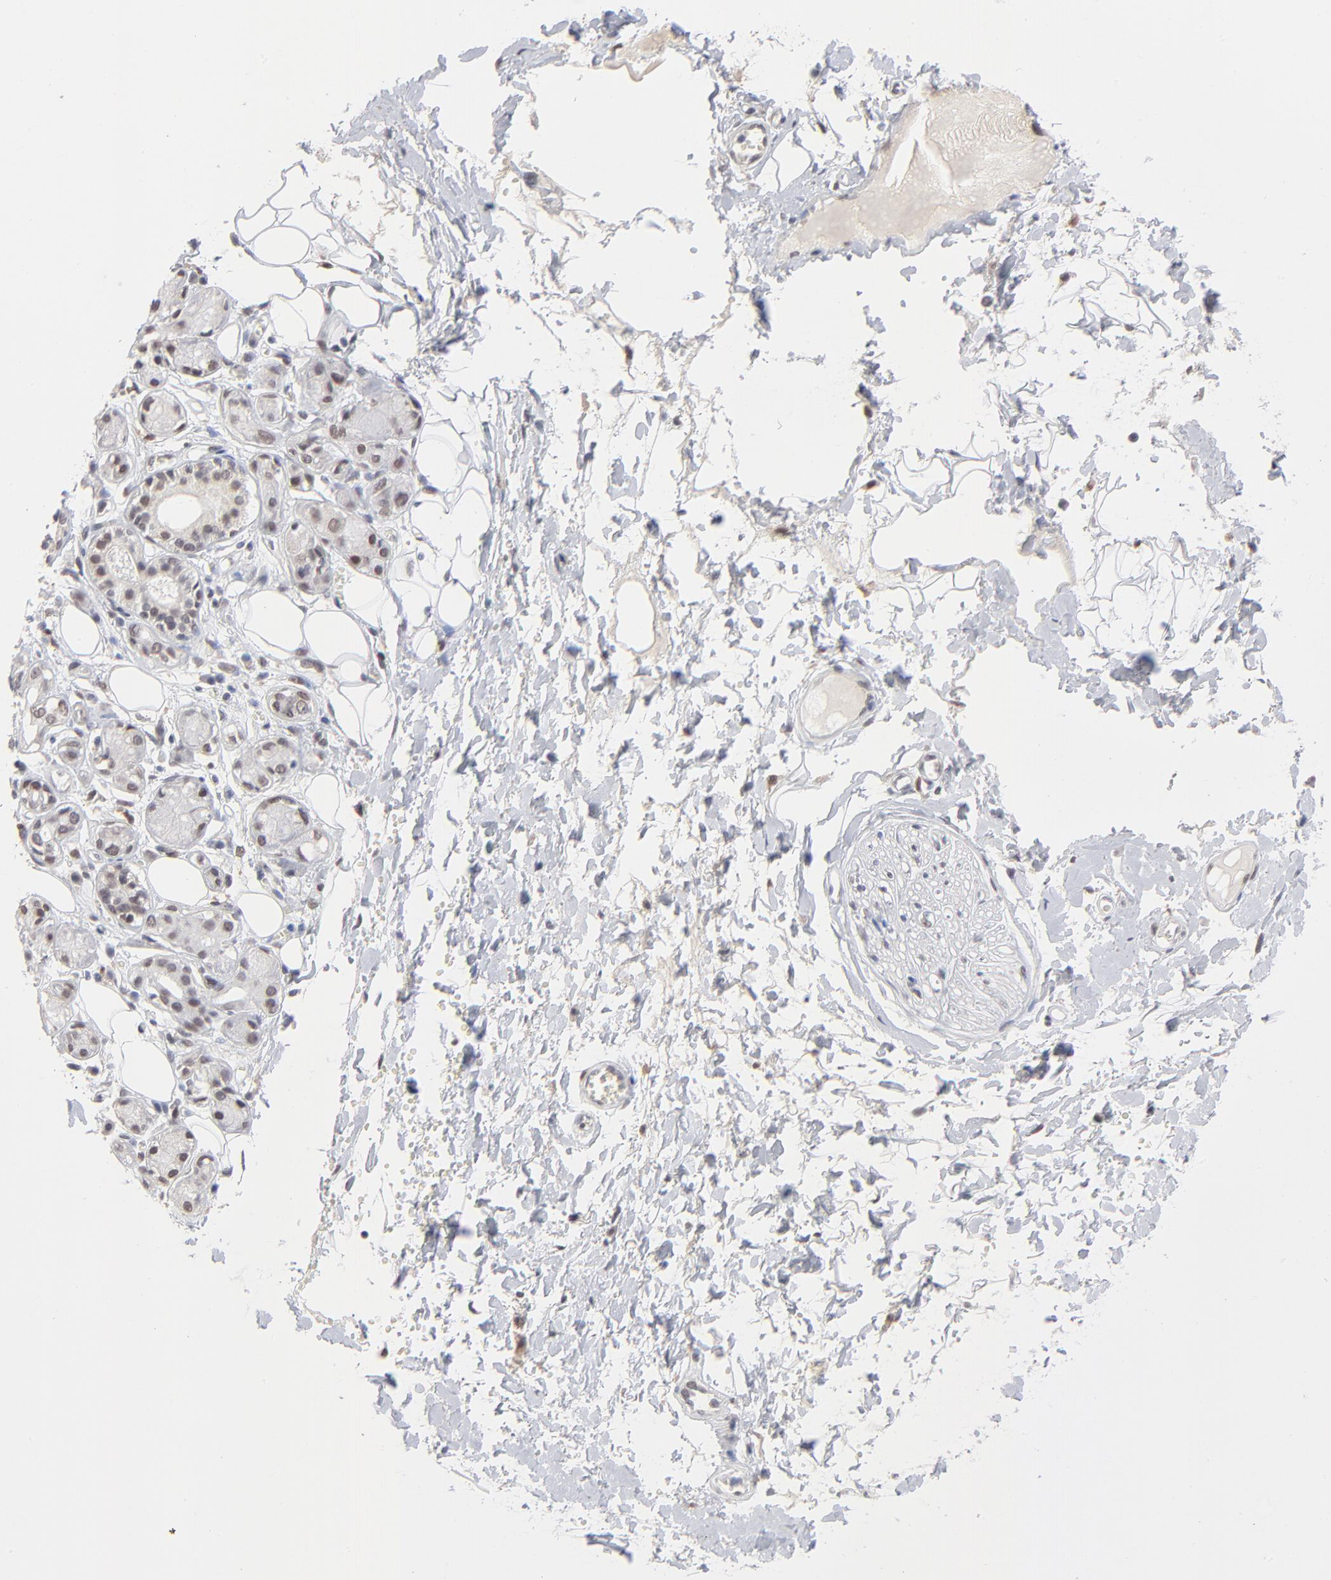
{"staining": {"intensity": "negative", "quantity": "none", "location": "none"}, "tissue": "adipose tissue", "cell_type": "Adipocytes", "image_type": "normal", "snomed": [{"axis": "morphology", "description": "Normal tissue, NOS"}, {"axis": "morphology", "description": "Inflammation, NOS"}, {"axis": "topography", "description": "Salivary gland"}, {"axis": "topography", "description": "Peripheral nerve tissue"}], "caption": "Immunohistochemical staining of benign human adipose tissue displays no significant staining in adipocytes. (DAB immunohistochemistry (IHC) visualized using brightfield microscopy, high magnification).", "gene": "MBIP", "patient": {"sex": "female", "age": 75}}